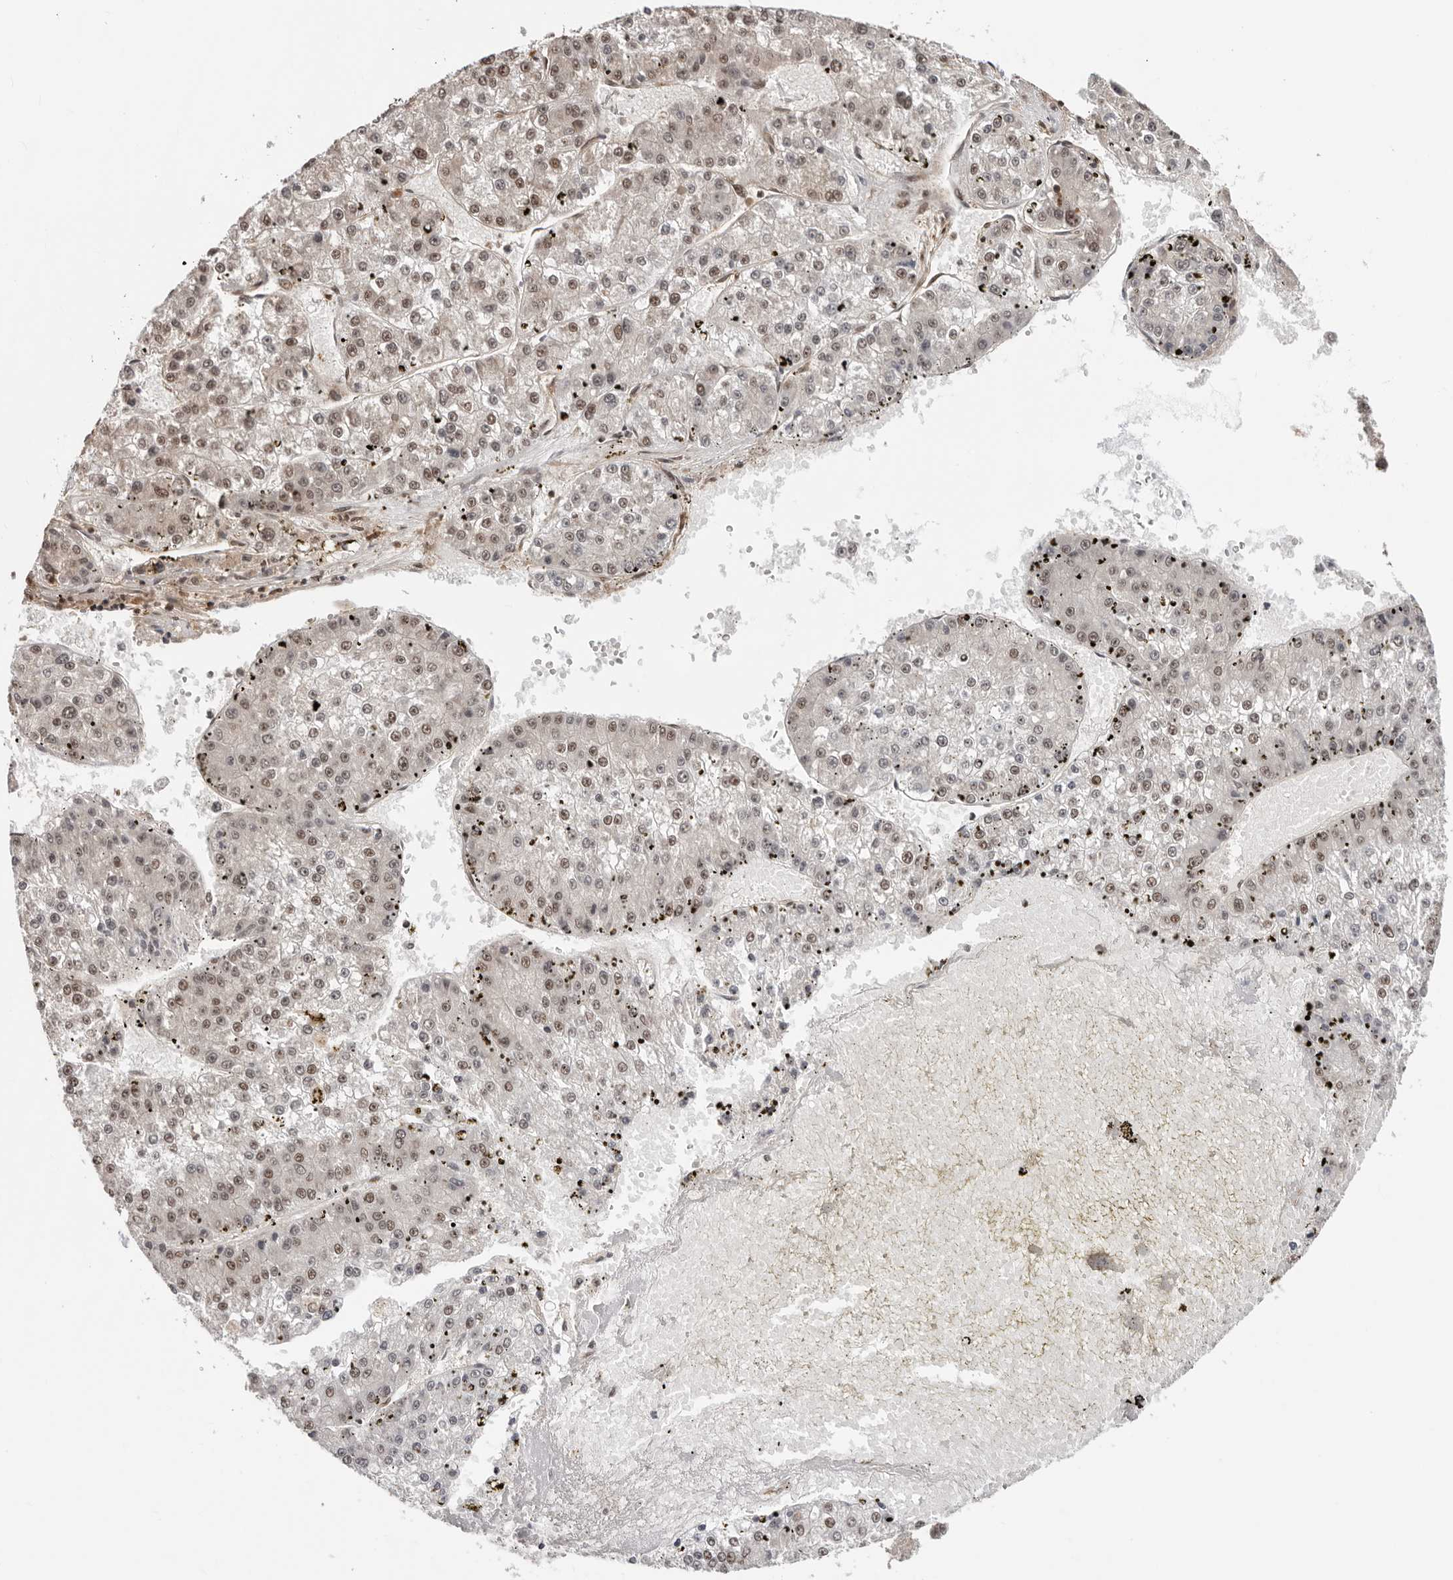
{"staining": {"intensity": "weak", "quantity": ">75%", "location": "nuclear"}, "tissue": "liver cancer", "cell_type": "Tumor cells", "image_type": "cancer", "snomed": [{"axis": "morphology", "description": "Carcinoma, Hepatocellular, NOS"}, {"axis": "topography", "description": "Liver"}], "caption": "Tumor cells reveal weak nuclear staining in about >75% of cells in liver hepatocellular carcinoma.", "gene": "SDE2", "patient": {"sex": "female", "age": 73}}